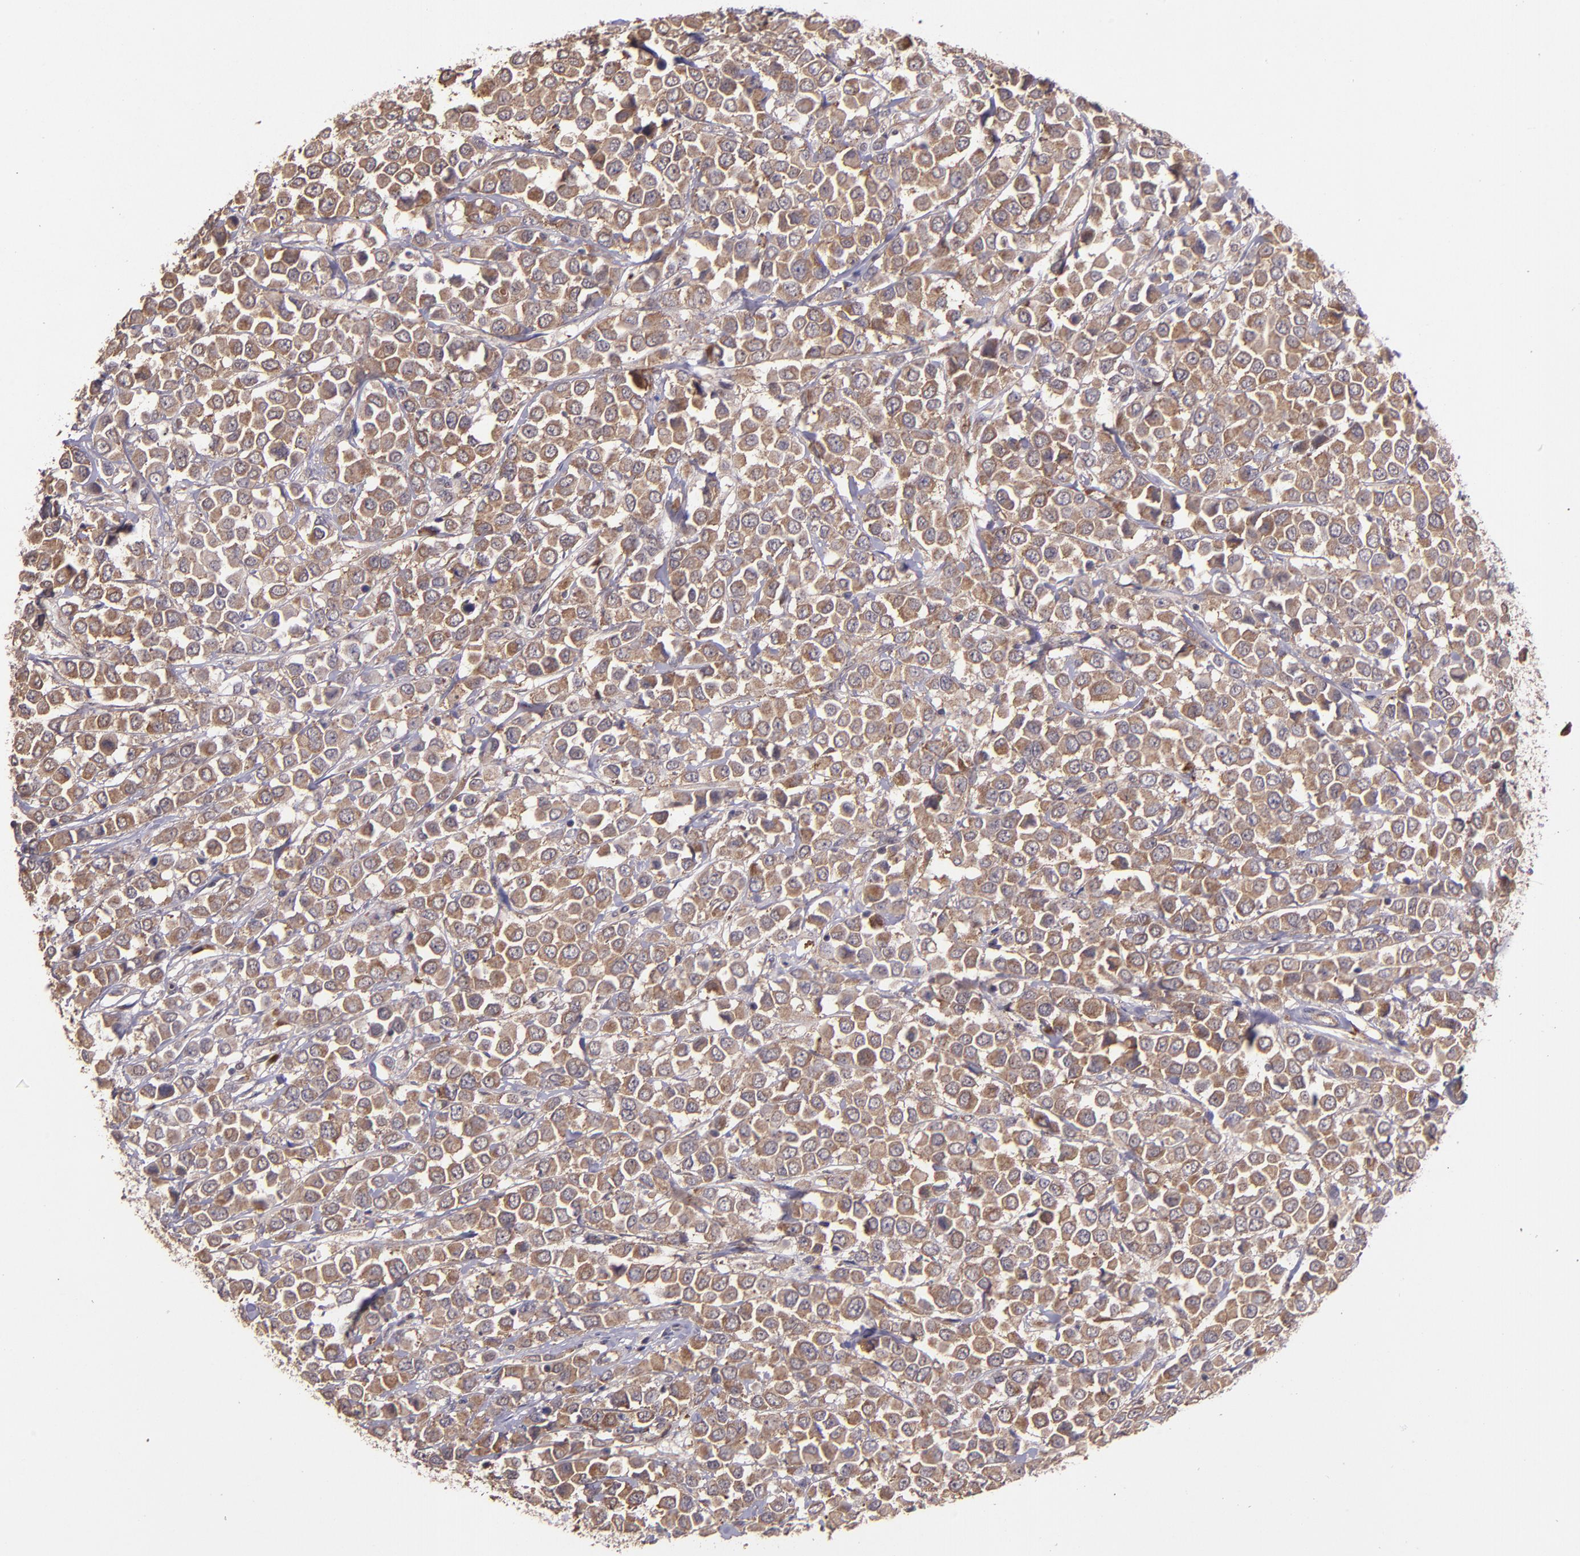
{"staining": {"intensity": "strong", "quantity": ">75%", "location": "cytoplasmic/membranous"}, "tissue": "breast cancer", "cell_type": "Tumor cells", "image_type": "cancer", "snomed": [{"axis": "morphology", "description": "Duct carcinoma"}, {"axis": "topography", "description": "Breast"}], "caption": "This photomicrograph shows immunohistochemistry staining of human breast cancer, with high strong cytoplasmic/membranous expression in about >75% of tumor cells.", "gene": "USP51", "patient": {"sex": "female", "age": 61}}